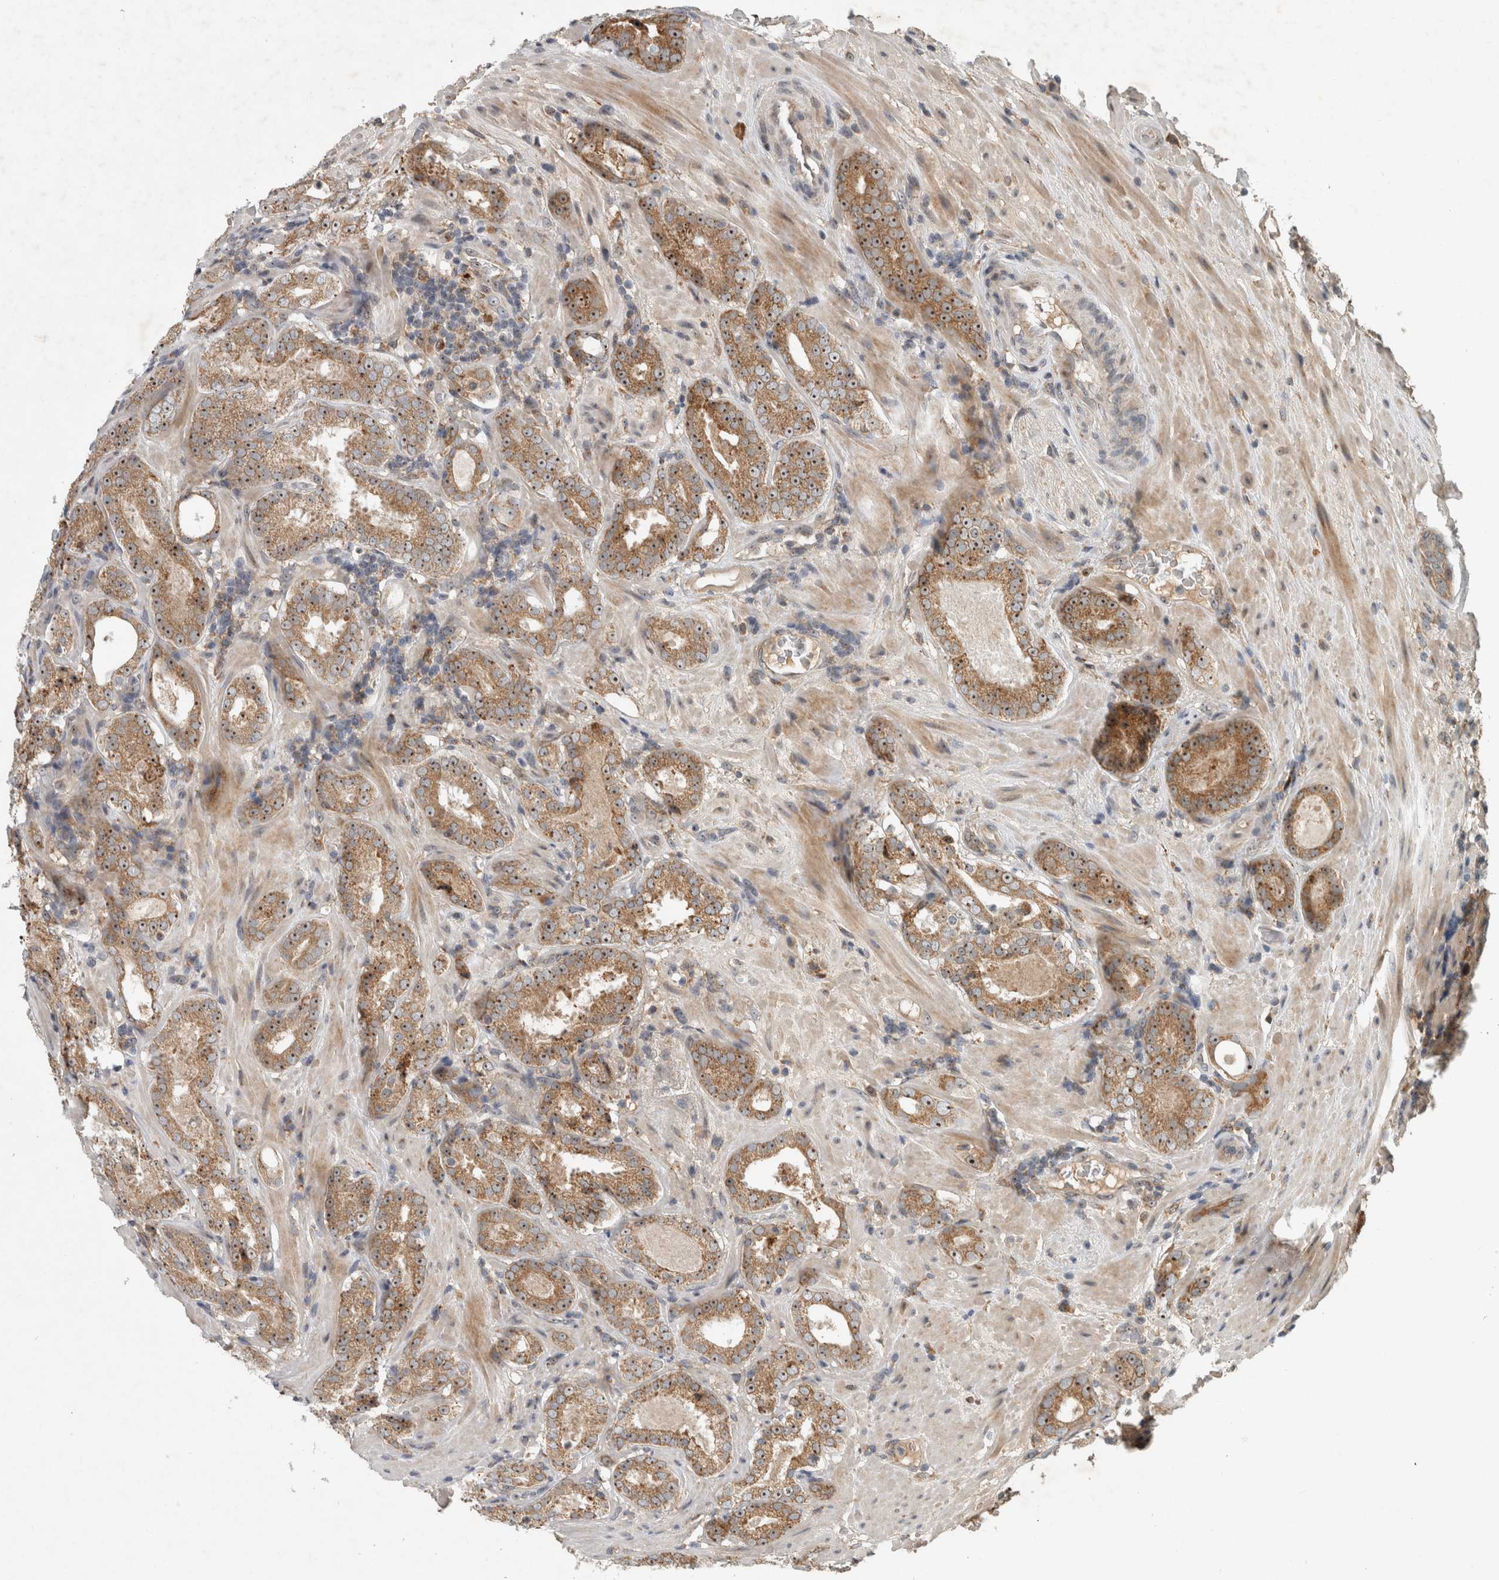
{"staining": {"intensity": "moderate", "quantity": ">75%", "location": "cytoplasmic/membranous,nuclear"}, "tissue": "prostate cancer", "cell_type": "Tumor cells", "image_type": "cancer", "snomed": [{"axis": "morphology", "description": "Adenocarcinoma, Low grade"}, {"axis": "topography", "description": "Prostate"}], "caption": "Protein staining of low-grade adenocarcinoma (prostate) tissue reveals moderate cytoplasmic/membranous and nuclear expression in about >75% of tumor cells. The staining was performed using DAB to visualize the protein expression in brown, while the nuclei were stained in blue with hematoxylin (Magnification: 20x).", "gene": "GPR137B", "patient": {"sex": "male", "age": 69}}